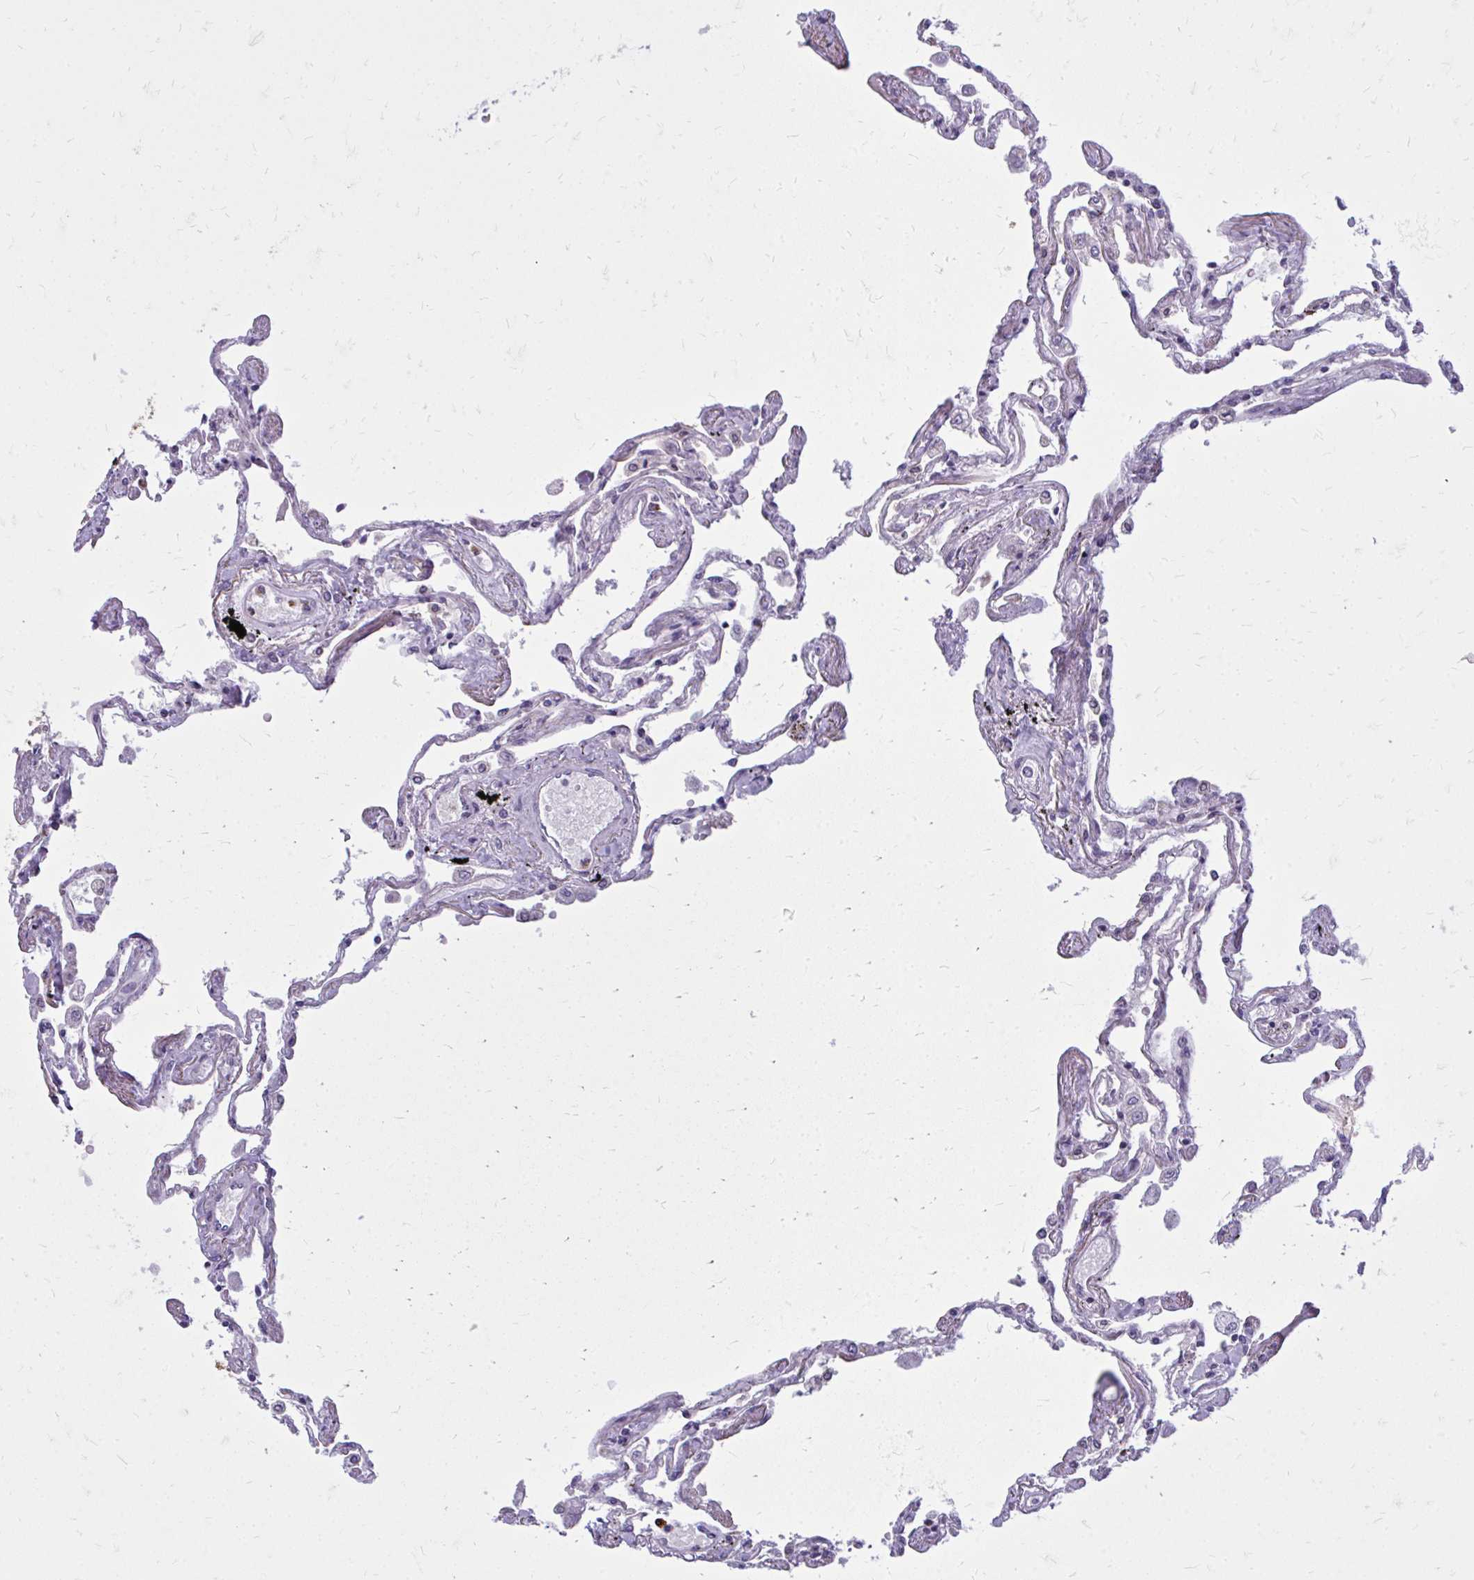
{"staining": {"intensity": "strong", "quantity": "<25%", "location": "cytoplasmic/membranous"}, "tissue": "lung", "cell_type": "Alveolar cells", "image_type": "normal", "snomed": [{"axis": "morphology", "description": "Normal tissue, NOS"}, {"axis": "morphology", "description": "Adenocarcinoma, NOS"}, {"axis": "topography", "description": "Cartilage tissue"}, {"axis": "topography", "description": "Lung"}], "caption": "DAB immunohistochemical staining of normal lung displays strong cytoplasmic/membranous protein positivity in about <25% of alveolar cells. Ihc stains the protein in brown and the nuclei are stained blue.", "gene": "ACSL5", "patient": {"sex": "female", "age": 67}}